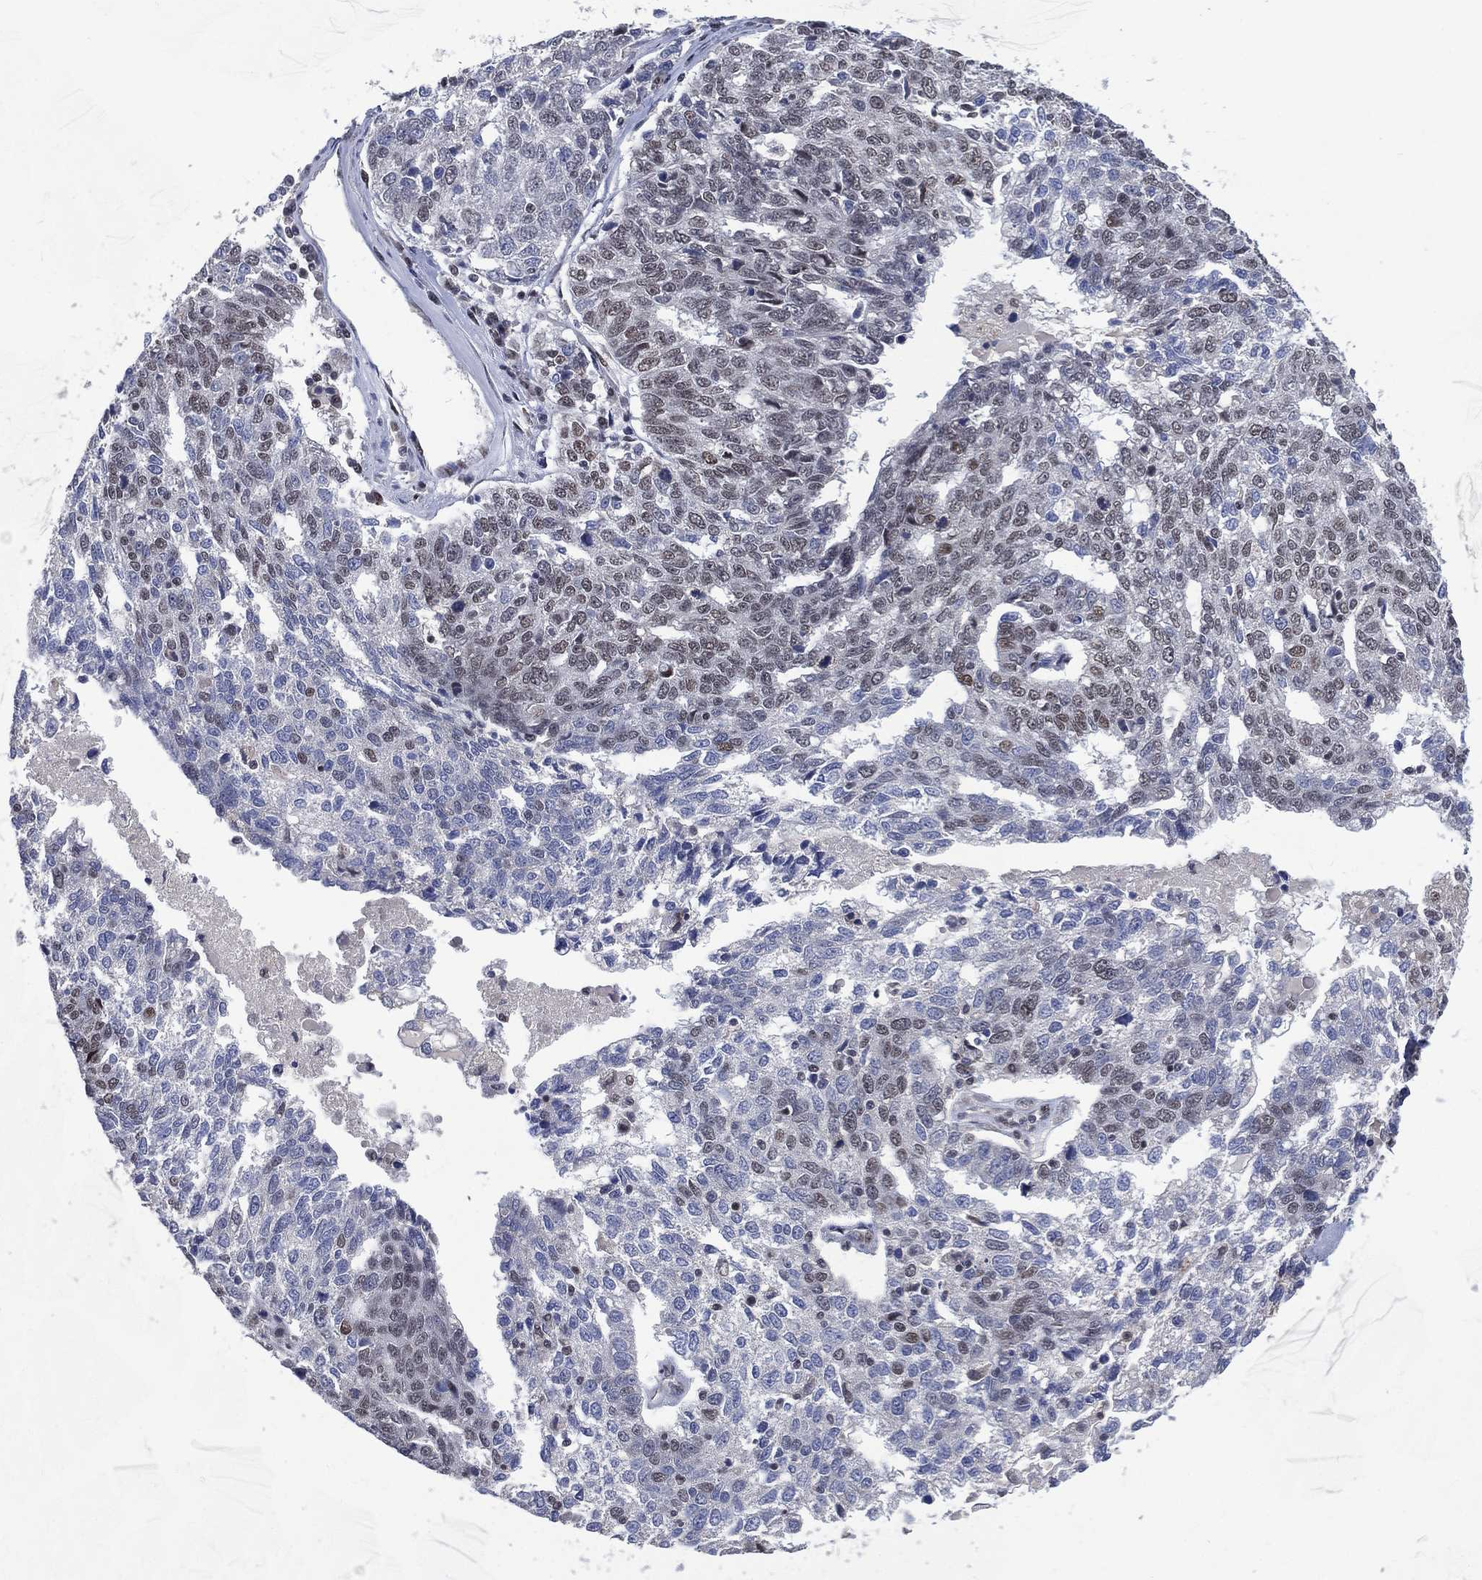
{"staining": {"intensity": "negative", "quantity": "none", "location": "none"}, "tissue": "ovarian cancer", "cell_type": "Tumor cells", "image_type": "cancer", "snomed": [{"axis": "morphology", "description": "Cystadenocarcinoma, serous, NOS"}, {"axis": "topography", "description": "Ovary"}], "caption": "Tumor cells are negative for brown protein staining in ovarian cancer.", "gene": "YLPM1", "patient": {"sex": "female", "age": 71}}